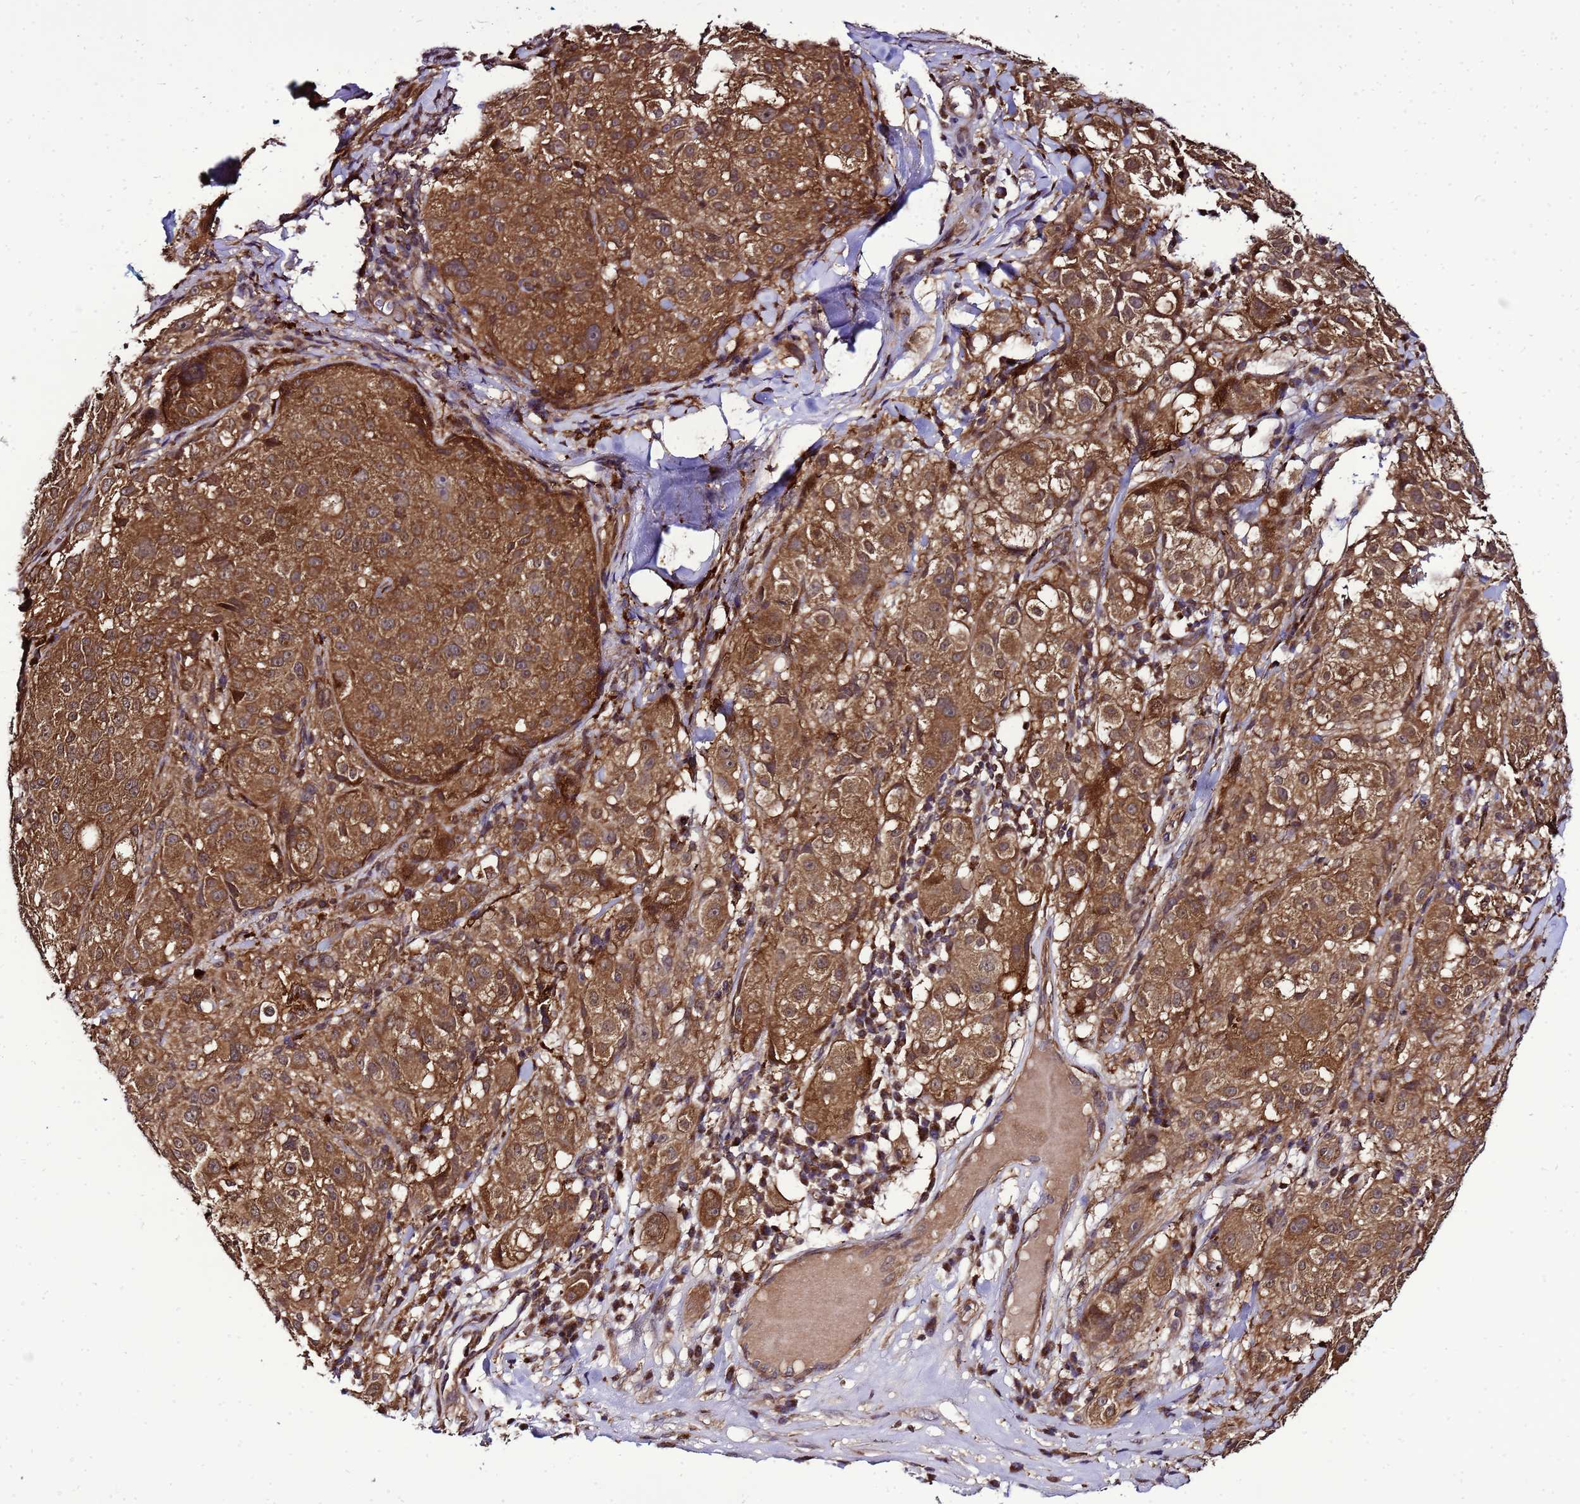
{"staining": {"intensity": "strong", "quantity": ">75%", "location": "cytoplasmic/membranous"}, "tissue": "melanoma", "cell_type": "Tumor cells", "image_type": "cancer", "snomed": [{"axis": "morphology", "description": "Necrosis, NOS"}, {"axis": "morphology", "description": "Malignant melanoma, NOS"}, {"axis": "topography", "description": "Skin"}], "caption": "Immunohistochemistry (DAB) staining of human malignant melanoma demonstrates strong cytoplasmic/membranous protein expression in approximately >75% of tumor cells.", "gene": "TRABD", "patient": {"sex": "female", "age": 87}}